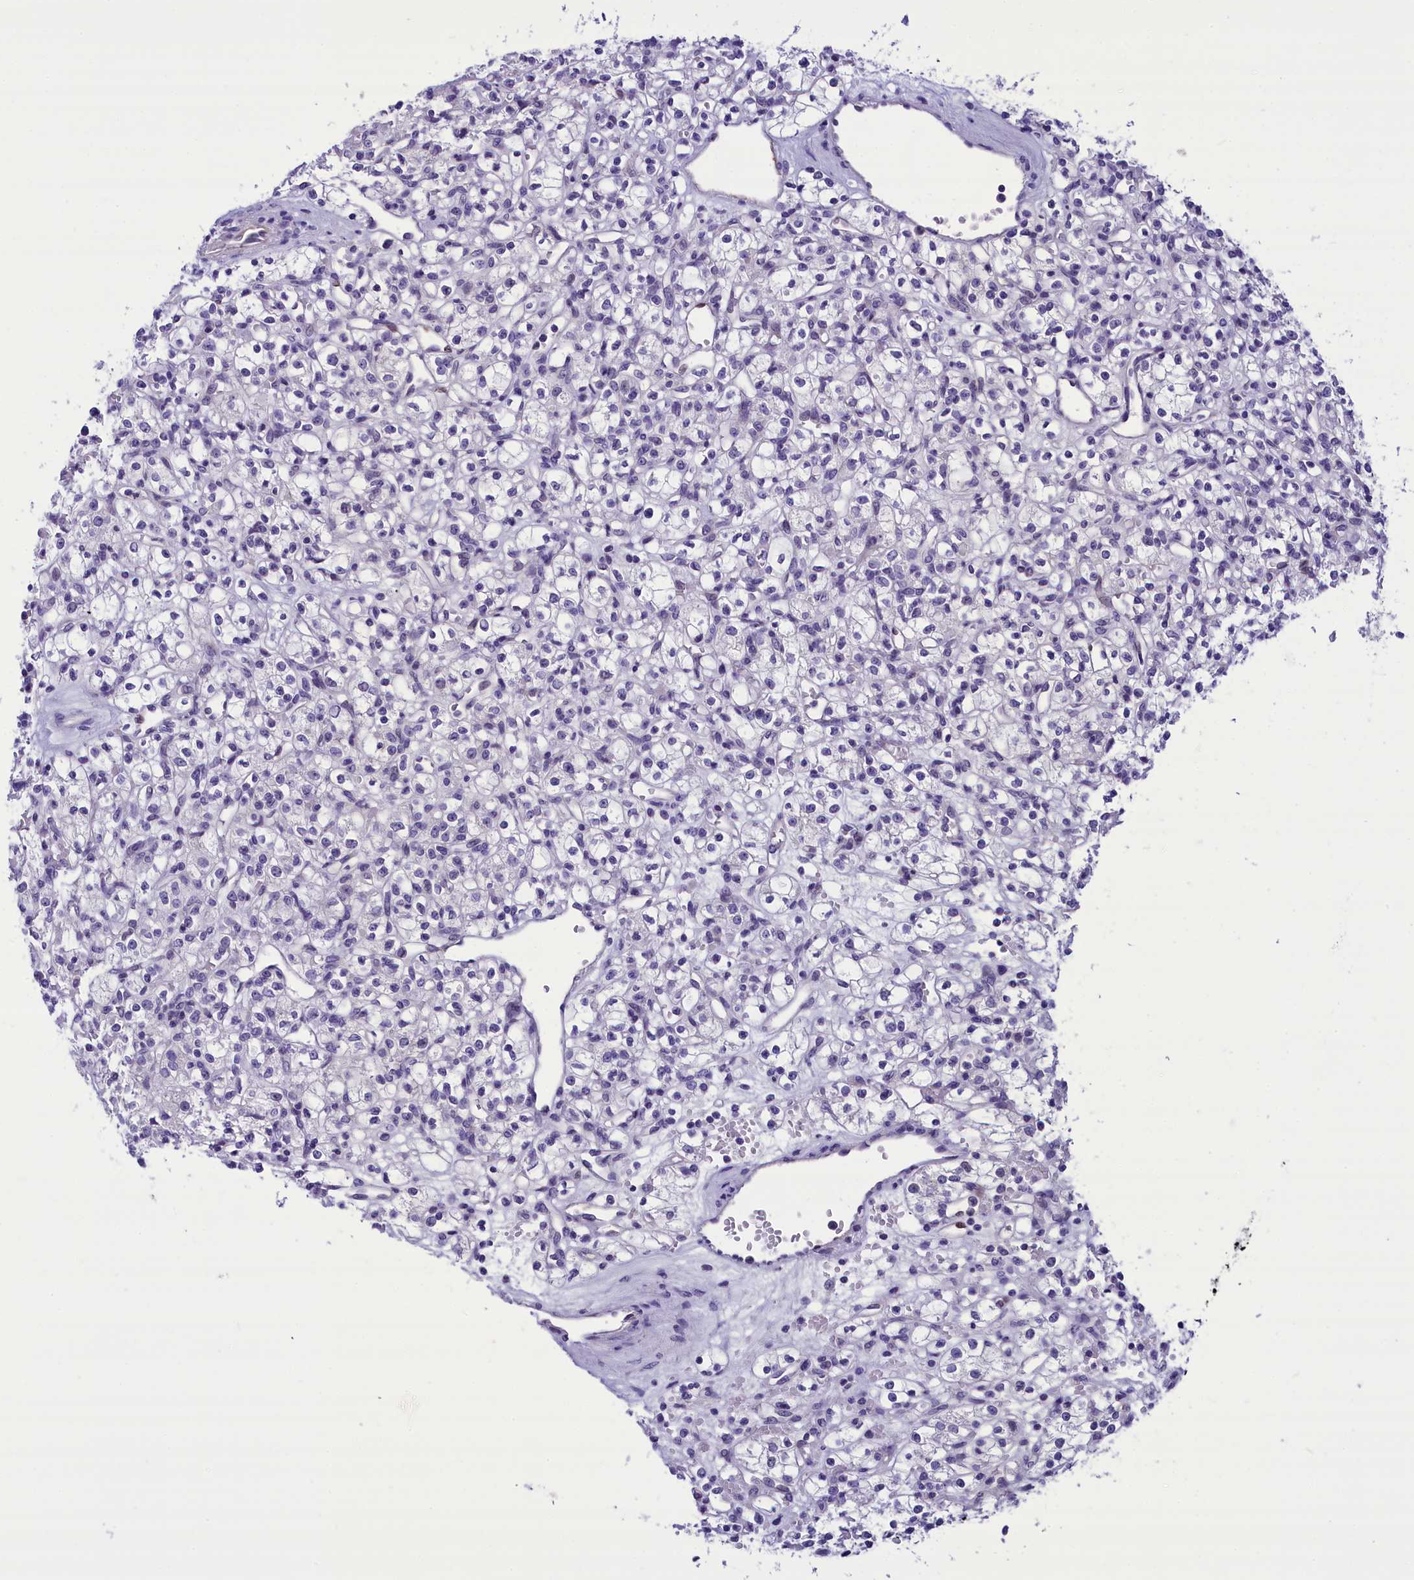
{"staining": {"intensity": "negative", "quantity": "none", "location": "none"}, "tissue": "renal cancer", "cell_type": "Tumor cells", "image_type": "cancer", "snomed": [{"axis": "morphology", "description": "Adenocarcinoma, NOS"}, {"axis": "topography", "description": "Kidney"}], "caption": "A high-resolution photomicrograph shows immunohistochemistry (IHC) staining of renal cancer, which displays no significant staining in tumor cells.", "gene": "PRR15", "patient": {"sex": "female", "age": 59}}